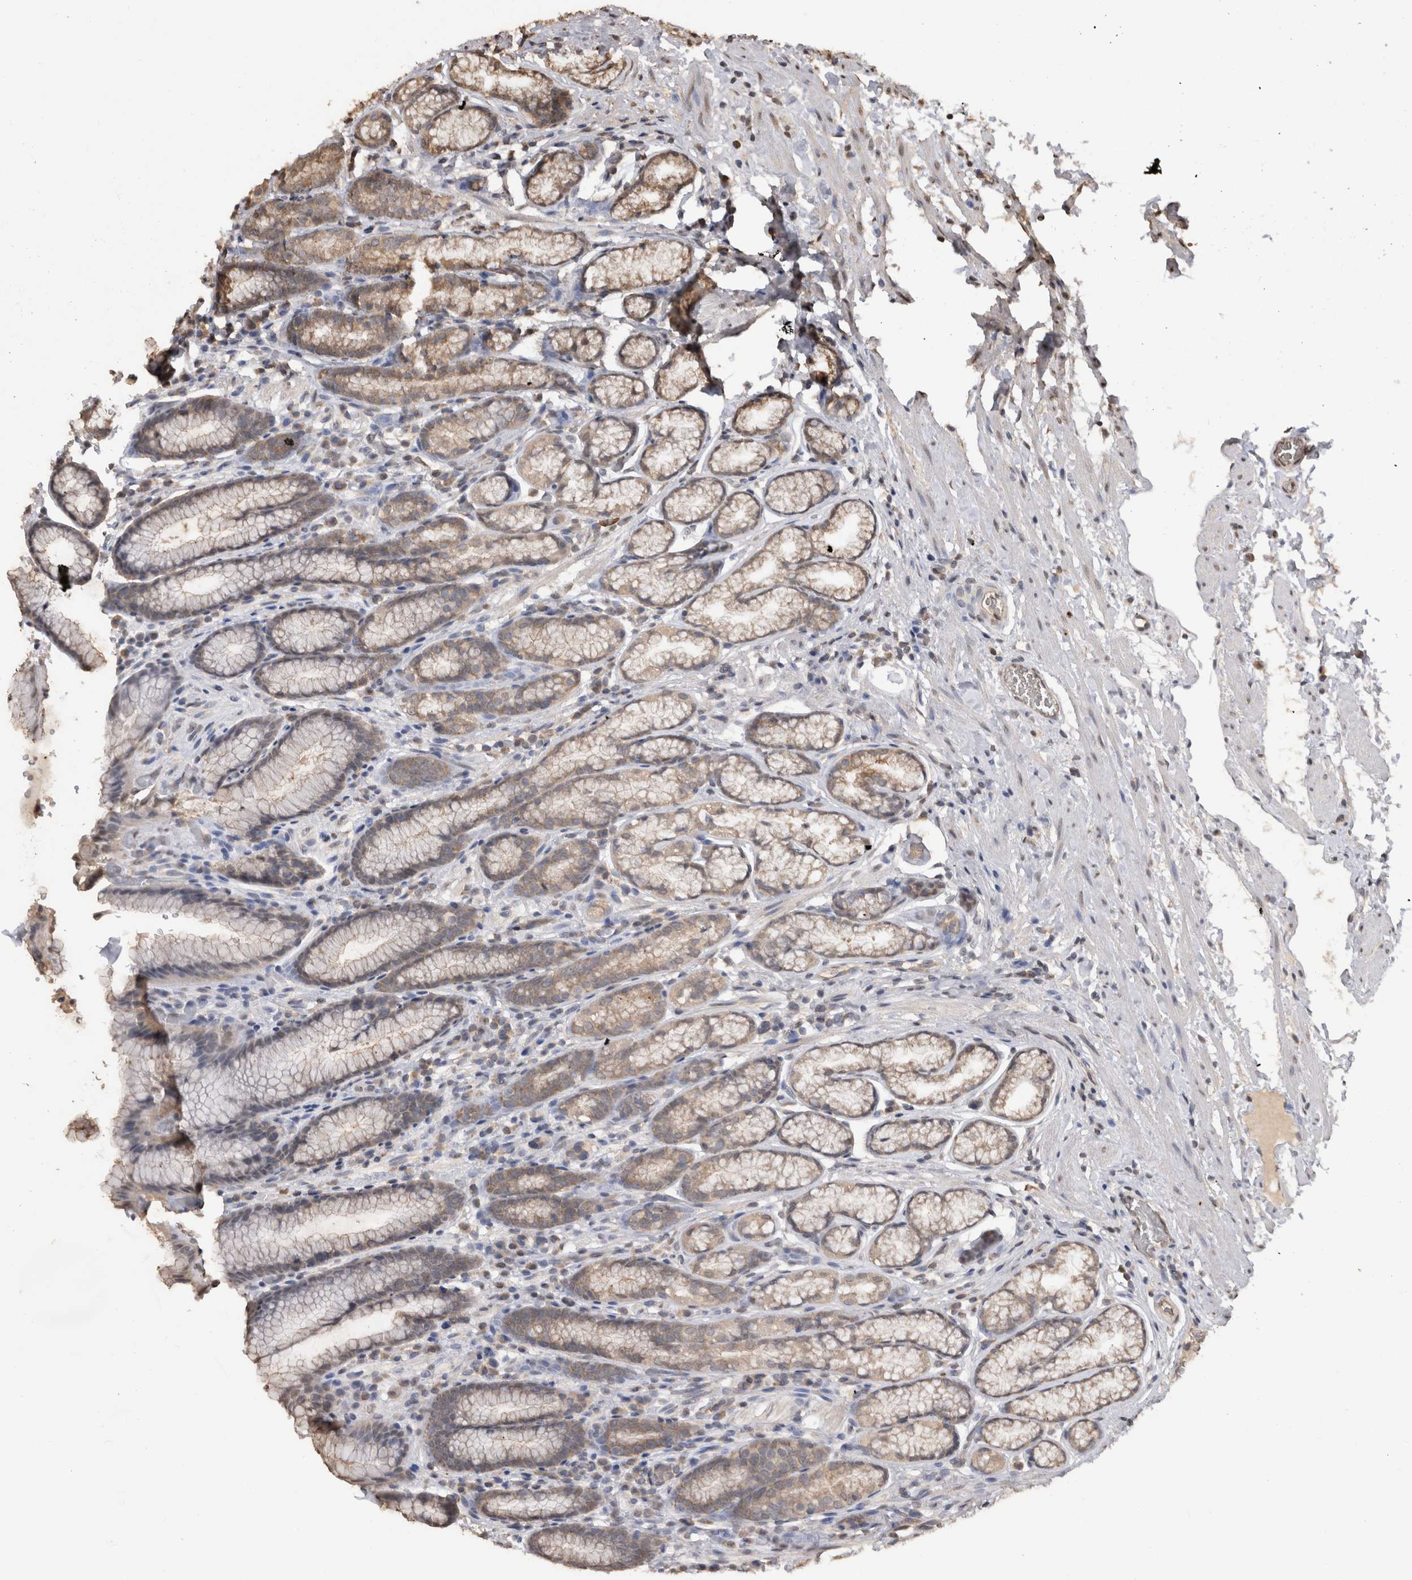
{"staining": {"intensity": "weak", "quantity": ">75%", "location": "cytoplasmic/membranous"}, "tissue": "stomach", "cell_type": "Glandular cells", "image_type": "normal", "snomed": [{"axis": "morphology", "description": "Normal tissue, NOS"}, {"axis": "topography", "description": "Stomach"}], "caption": "Glandular cells show low levels of weak cytoplasmic/membranous expression in about >75% of cells in unremarkable human stomach.", "gene": "PAK4", "patient": {"sex": "male", "age": 42}}